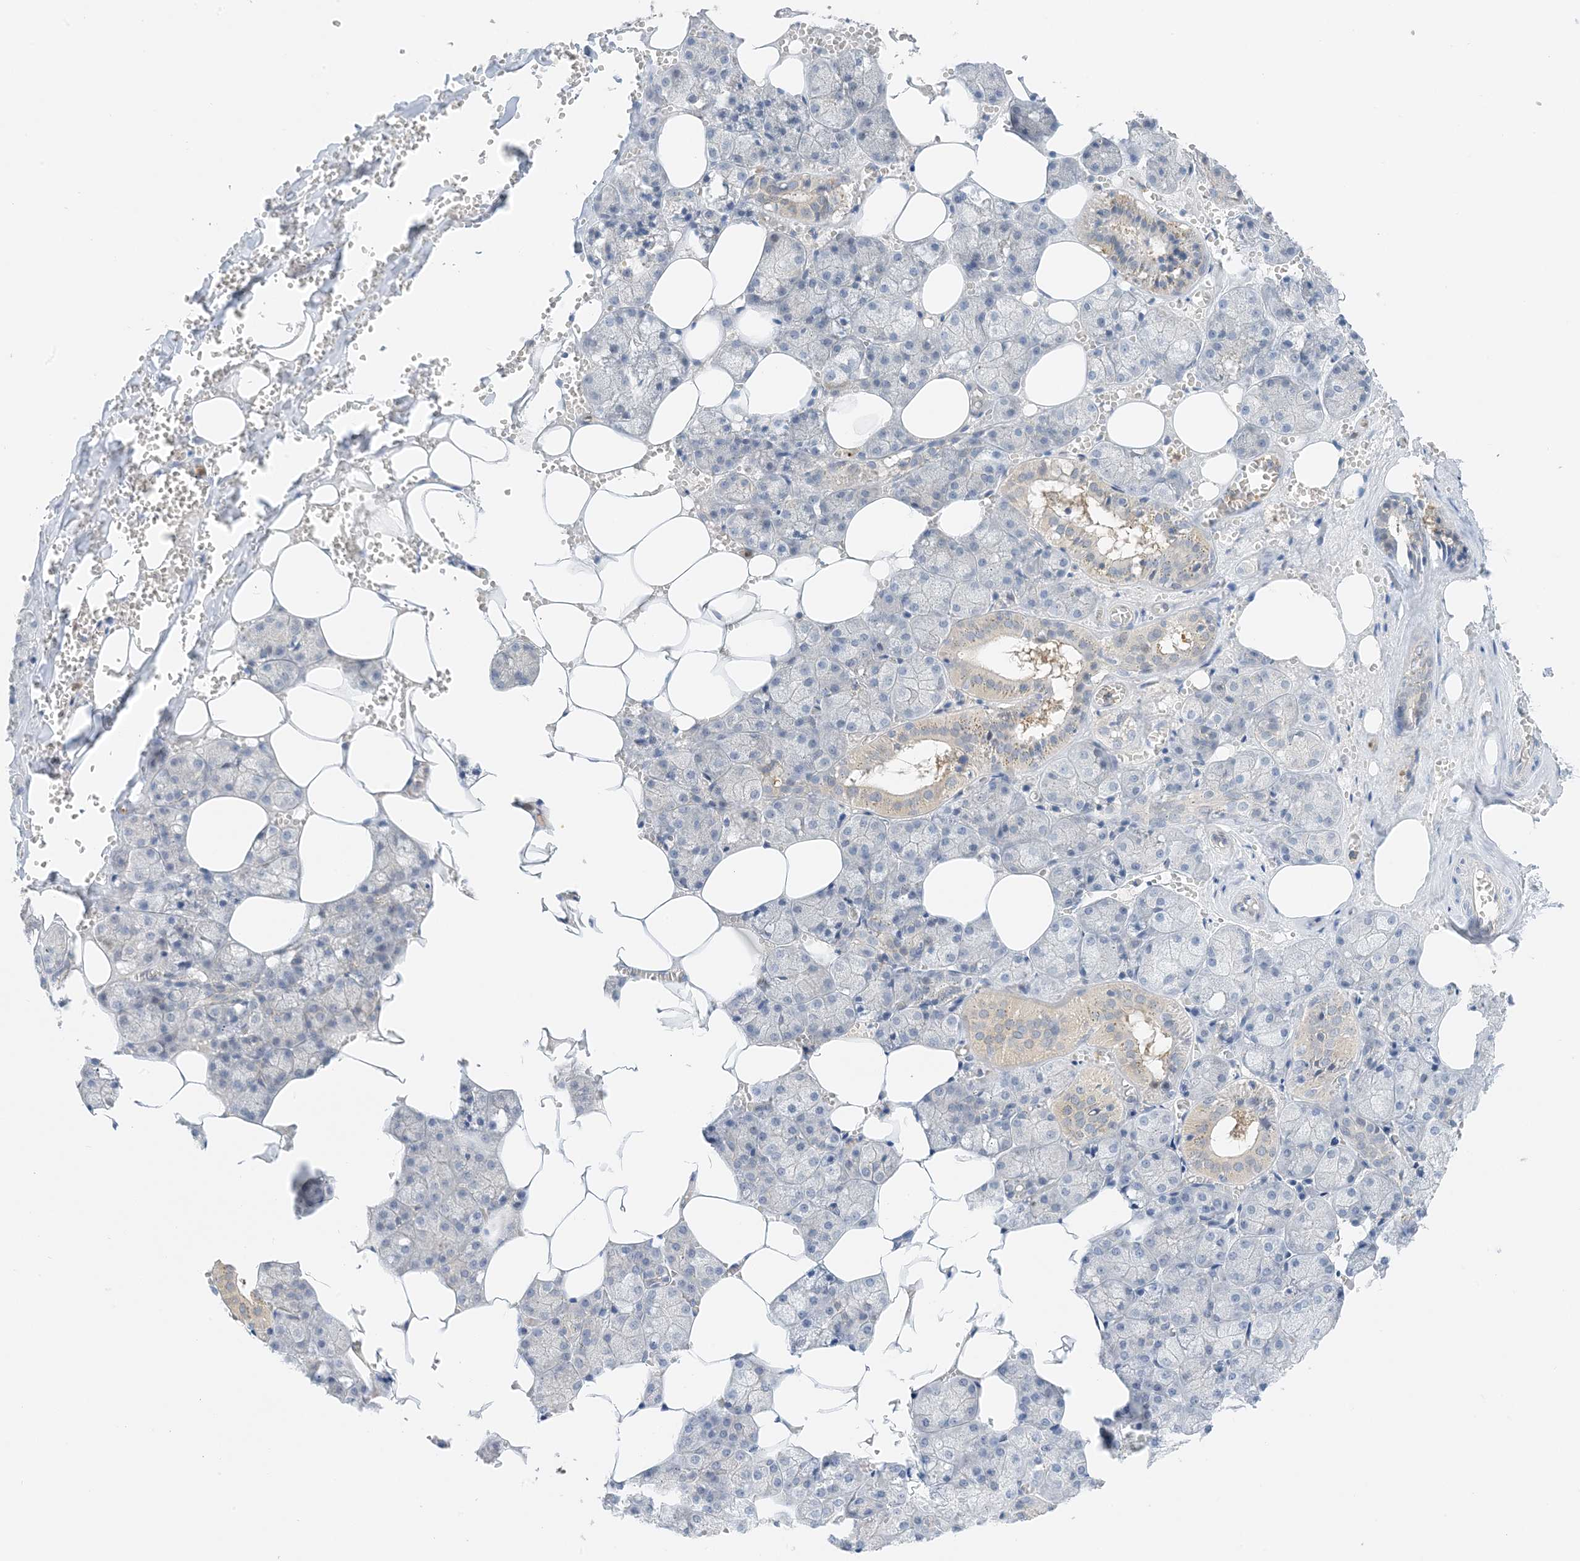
{"staining": {"intensity": "moderate", "quantity": "<25%", "location": "cytoplasmic/membranous"}, "tissue": "salivary gland", "cell_type": "Glandular cells", "image_type": "normal", "snomed": [{"axis": "morphology", "description": "Normal tissue, NOS"}, {"axis": "topography", "description": "Salivary gland"}], "caption": "High-power microscopy captured an IHC micrograph of normal salivary gland, revealing moderate cytoplasmic/membranous staining in approximately <25% of glandular cells.", "gene": "KIFBP", "patient": {"sex": "male", "age": 62}}